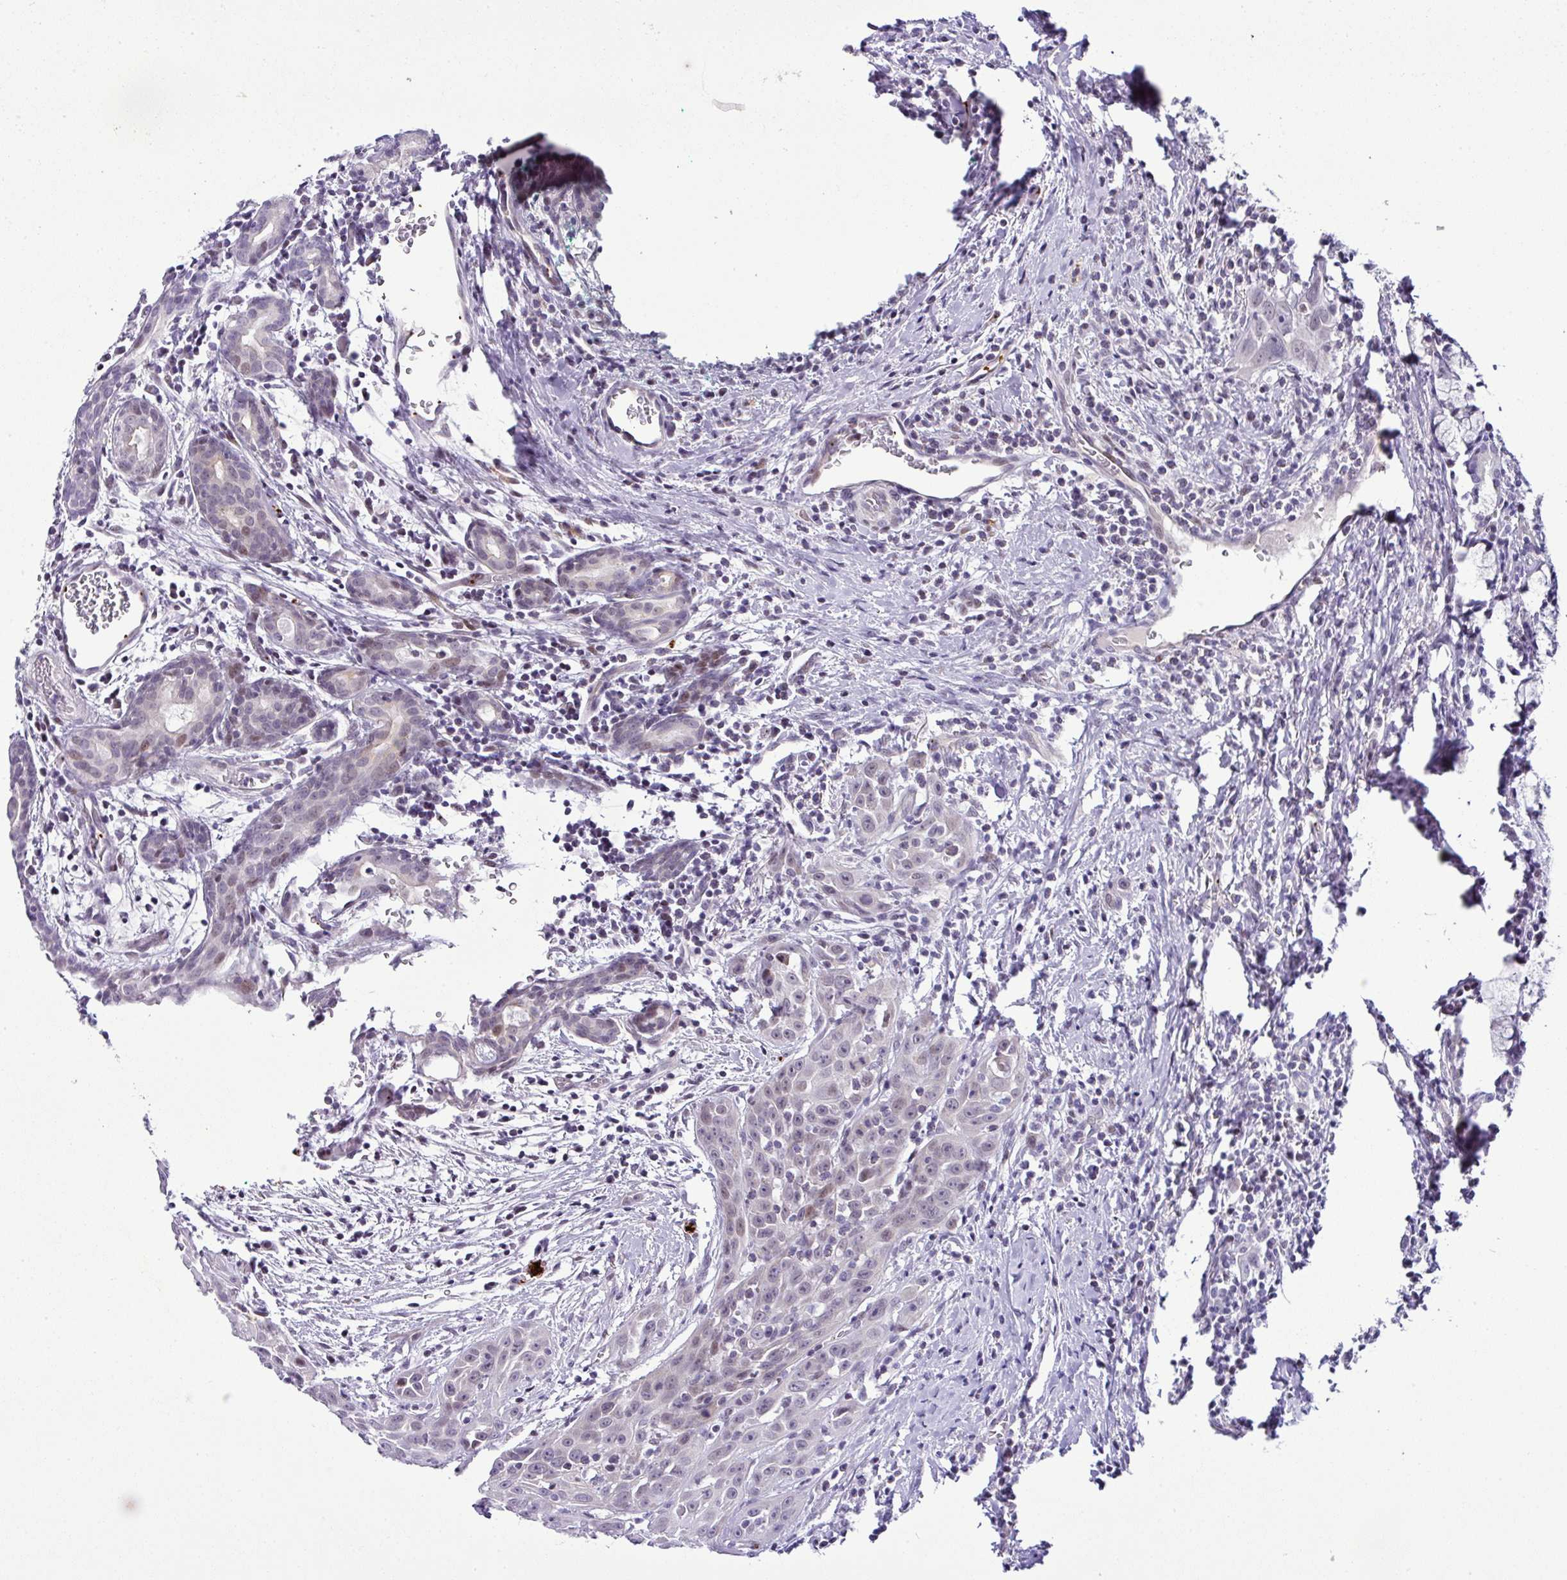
{"staining": {"intensity": "negative", "quantity": "none", "location": "none"}, "tissue": "head and neck cancer", "cell_type": "Tumor cells", "image_type": "cancer", "snomed": [{"axis": "morphology", "description": "Squamous cell carcinoma, NOS"}, {"axis": "topography", "description": "Oral tissue"}, {"axis": "topography", "description": "Head-Neck"}], "caption": "Image shows no protein expression in tumor cells of head and neck cancer (squamous cell carcinoma) tissue.", "gene": "CMTM5", "patient": {"sex": "female", "age": 50}}